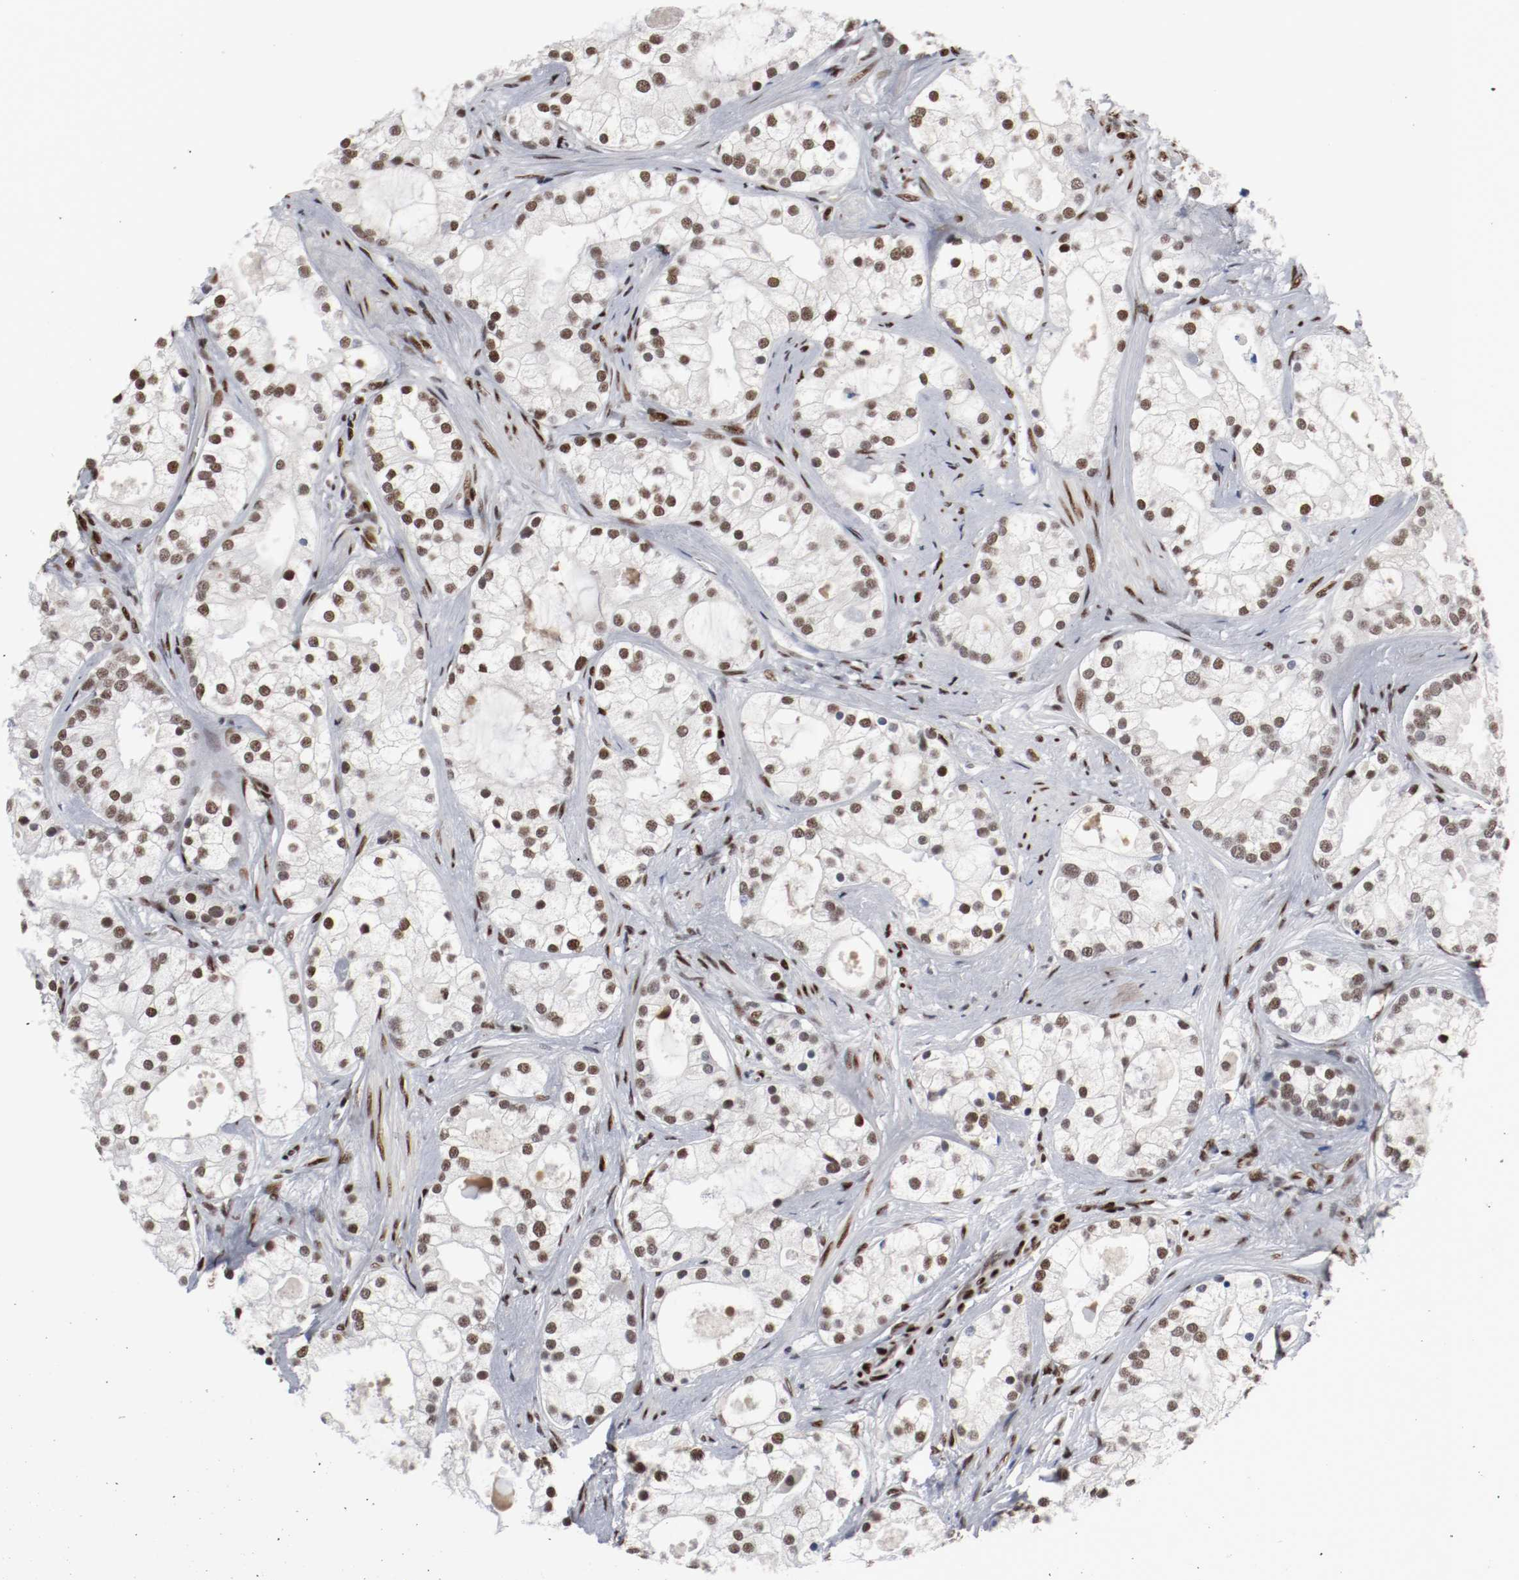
{"staining": {"intensity": "moderate", "quantity": ">75%", "location": "nuclear"}, "tissue": "prostate cancer", "cell_type": "Tumor cells", "image_type": "cancer", "snomed": [{"axis": "morphology", "description": "Adenocarcinoma, Low grade"}, {"axis": "topography", "description": "Prostate"}], "caption": "Protein expression analysis of prostate adenocarcinoma (low-grade) reveals moderate nuclear expression in about >75% of tumor cells.", "gene": "MEF2D", "patient": {"sex": "male", "age": 58}}